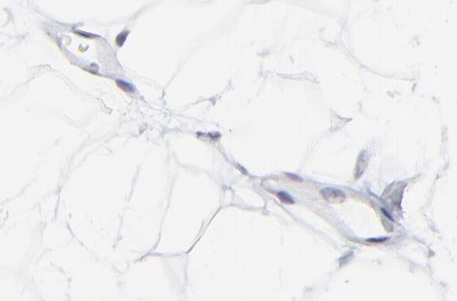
{"staining": {"intensity": "negative", "quantity": "none", "location": "none"}, "tissue": "adipose tissue", "cell_type": "Adipocytes", "image_type": "normal", "snomed": [{"axis": "morphology", "description": "Normal tissue, NOS"}, {"axis": "topography", "description": "Breast"}], "caption": "A photomicrograph of human adipose tissue is negative for staining in adipocytes.", "gene": "NCAPH", "patient": {"sex": "female", "age": 22}}